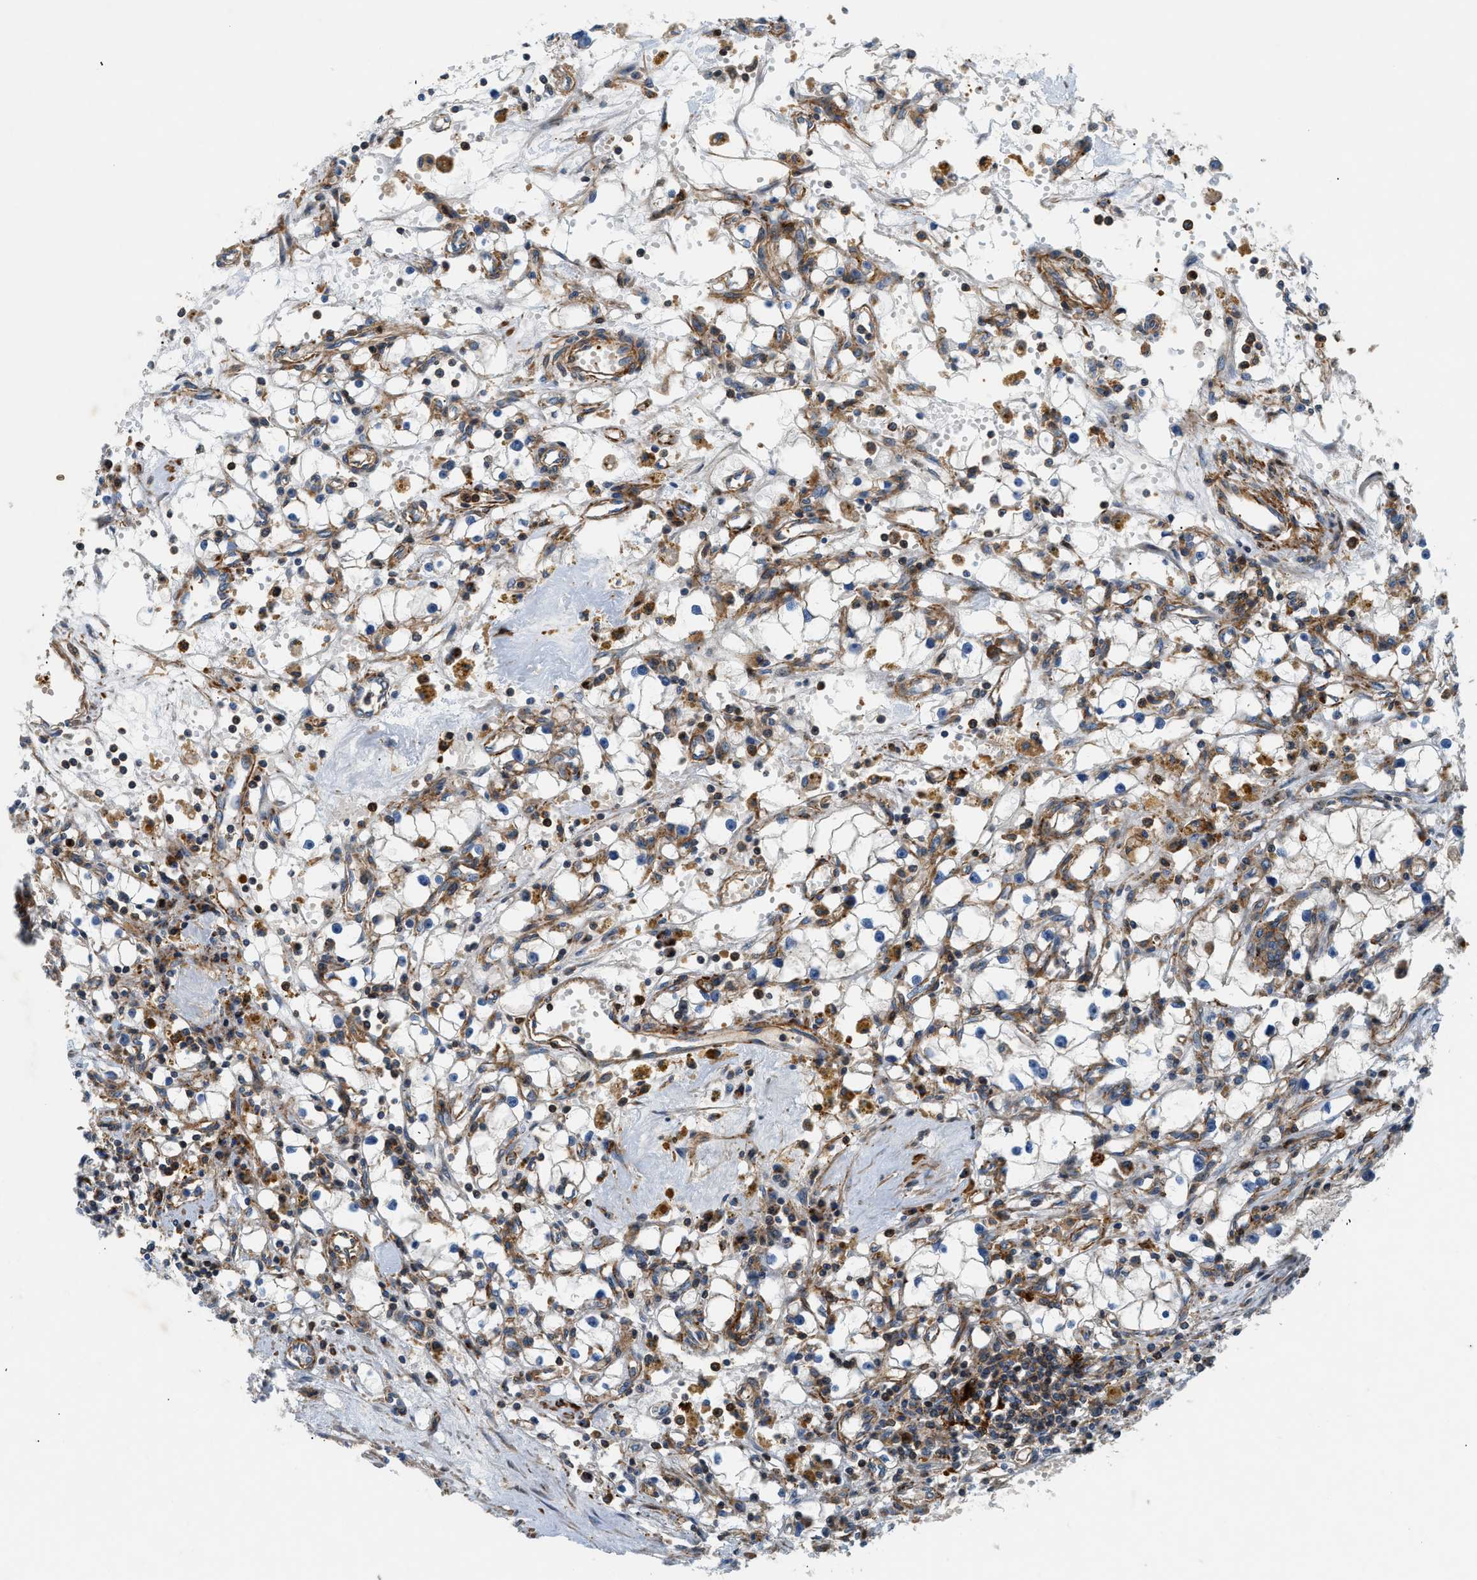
{"staining": {"intensity": "moderate", "quantity": ">75%", "location": "cytoplasmic/membranous"}, "tissue": "renal cancer", "cell_type": "Tumor cells", "image_type": "cancer", "snomed": [{"axis": "morphology", "description": "Adenocarcinoma, NOS"}, {"axis": "topography", "description": "Kidney"}], "caption": "Immunohistochemistry (DAB (3,3'-diaminobenzidine)) staining of human renal adenocarcinoma reveals moderate cytoplasmic/membranous protein positivity in about >75% of tumor cells. (DAB IHC with brightfield microscopy, high magnification).", "gene": "DHODH", "patient": {"sex": "male", "age": 56}}